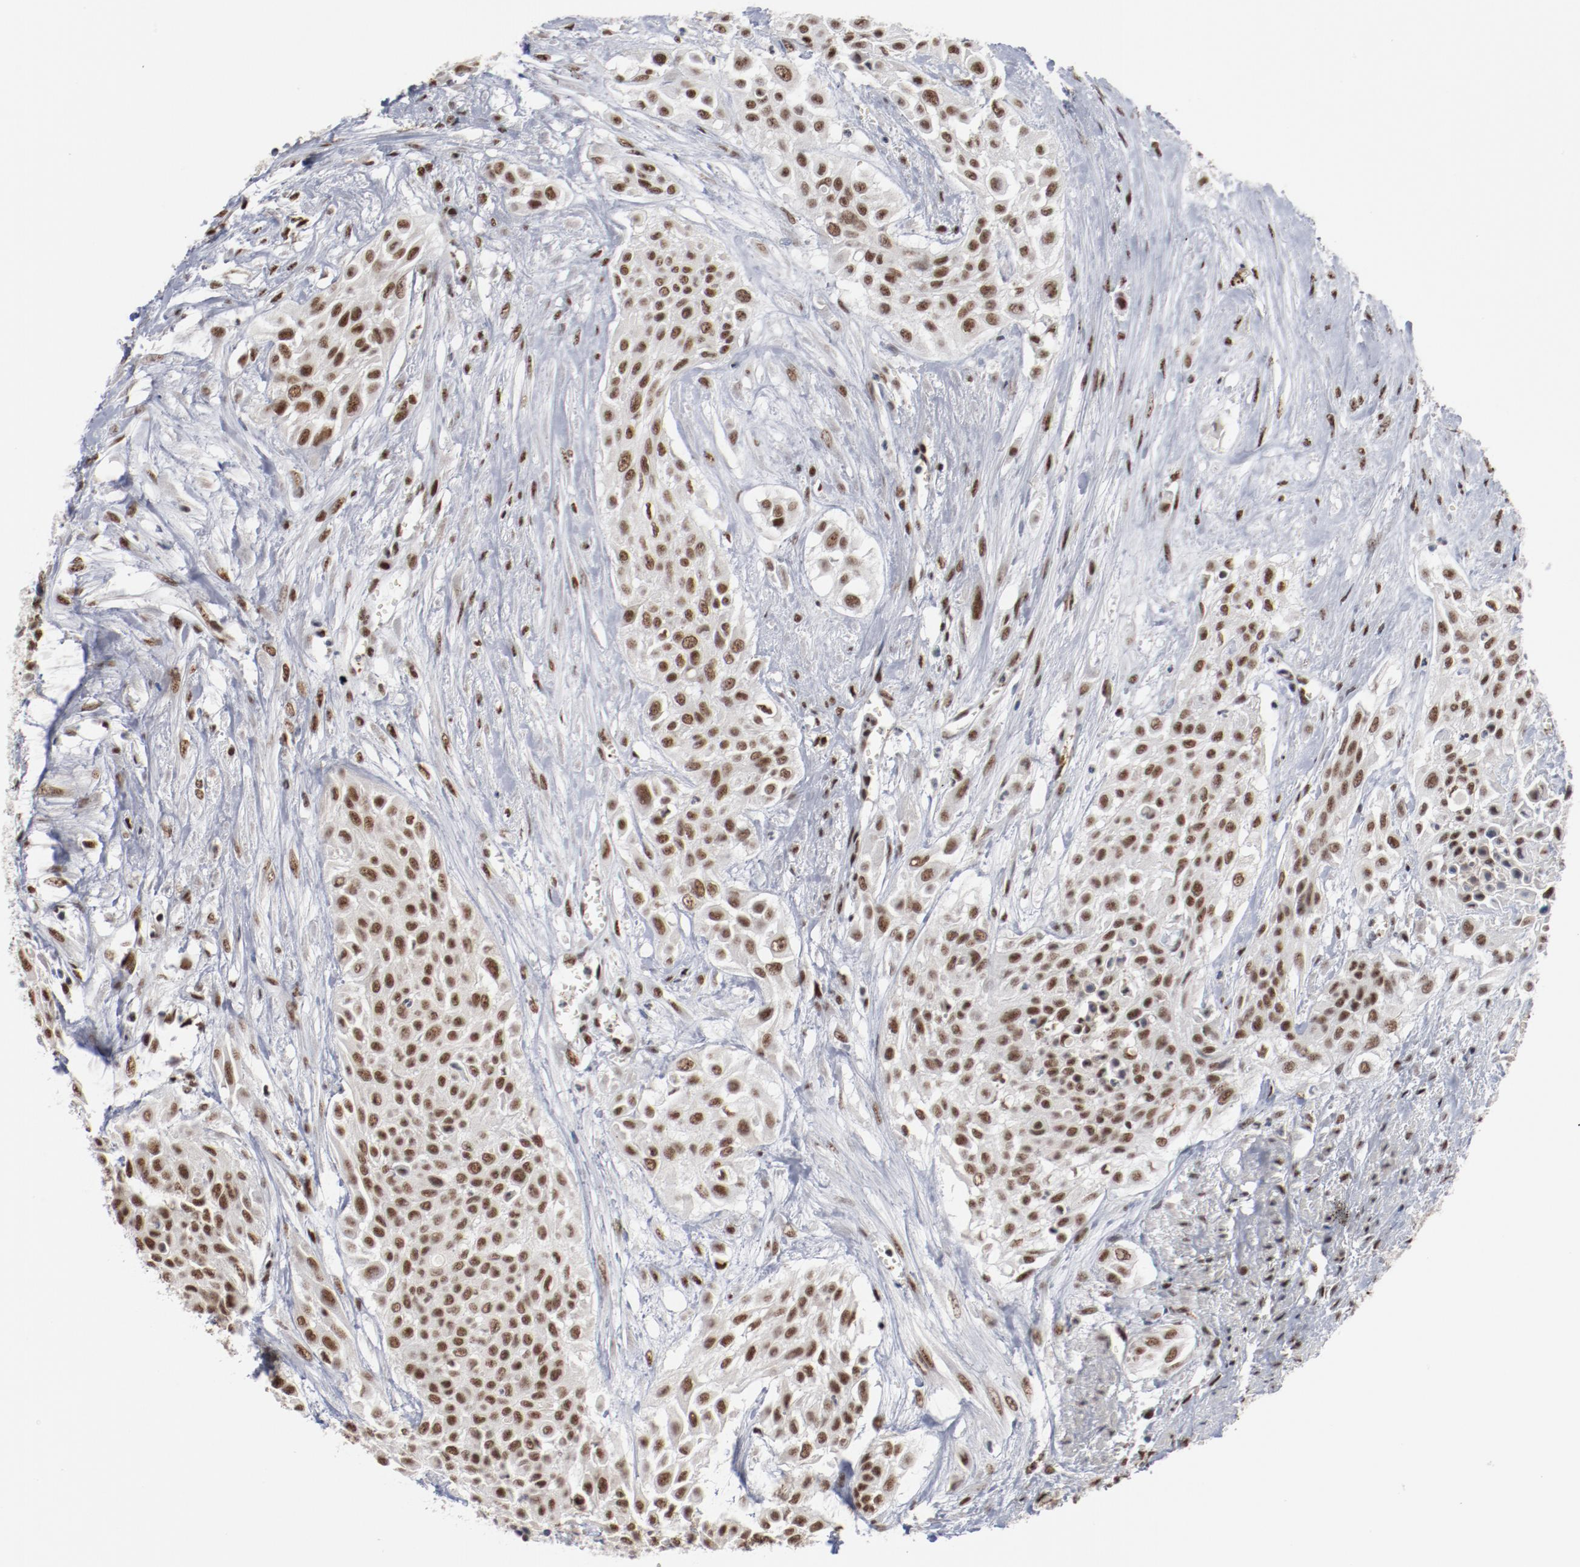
{"staining": {"intensity": "moderate", "quantity": ">75%", "location": "nuclear"}, "tissue": "urothelial cancer", "cell_type": "Tumor cells", "image_type": "cancer", "snomed": [{"axis": "morphology", "description": "Urothelial carcinoma, High grade"}, {"axis": "topography", "description": "Urinary bladder"}], "caption": "A brown stain labels moderate nuclear expression of a protein in human high-grade urothelial carcinoma tumor cells. (DAB IHC with brightfield microscopy, high magnification).", "gene": "BUB3", "patient": {"sex": "male", "age": 57}}